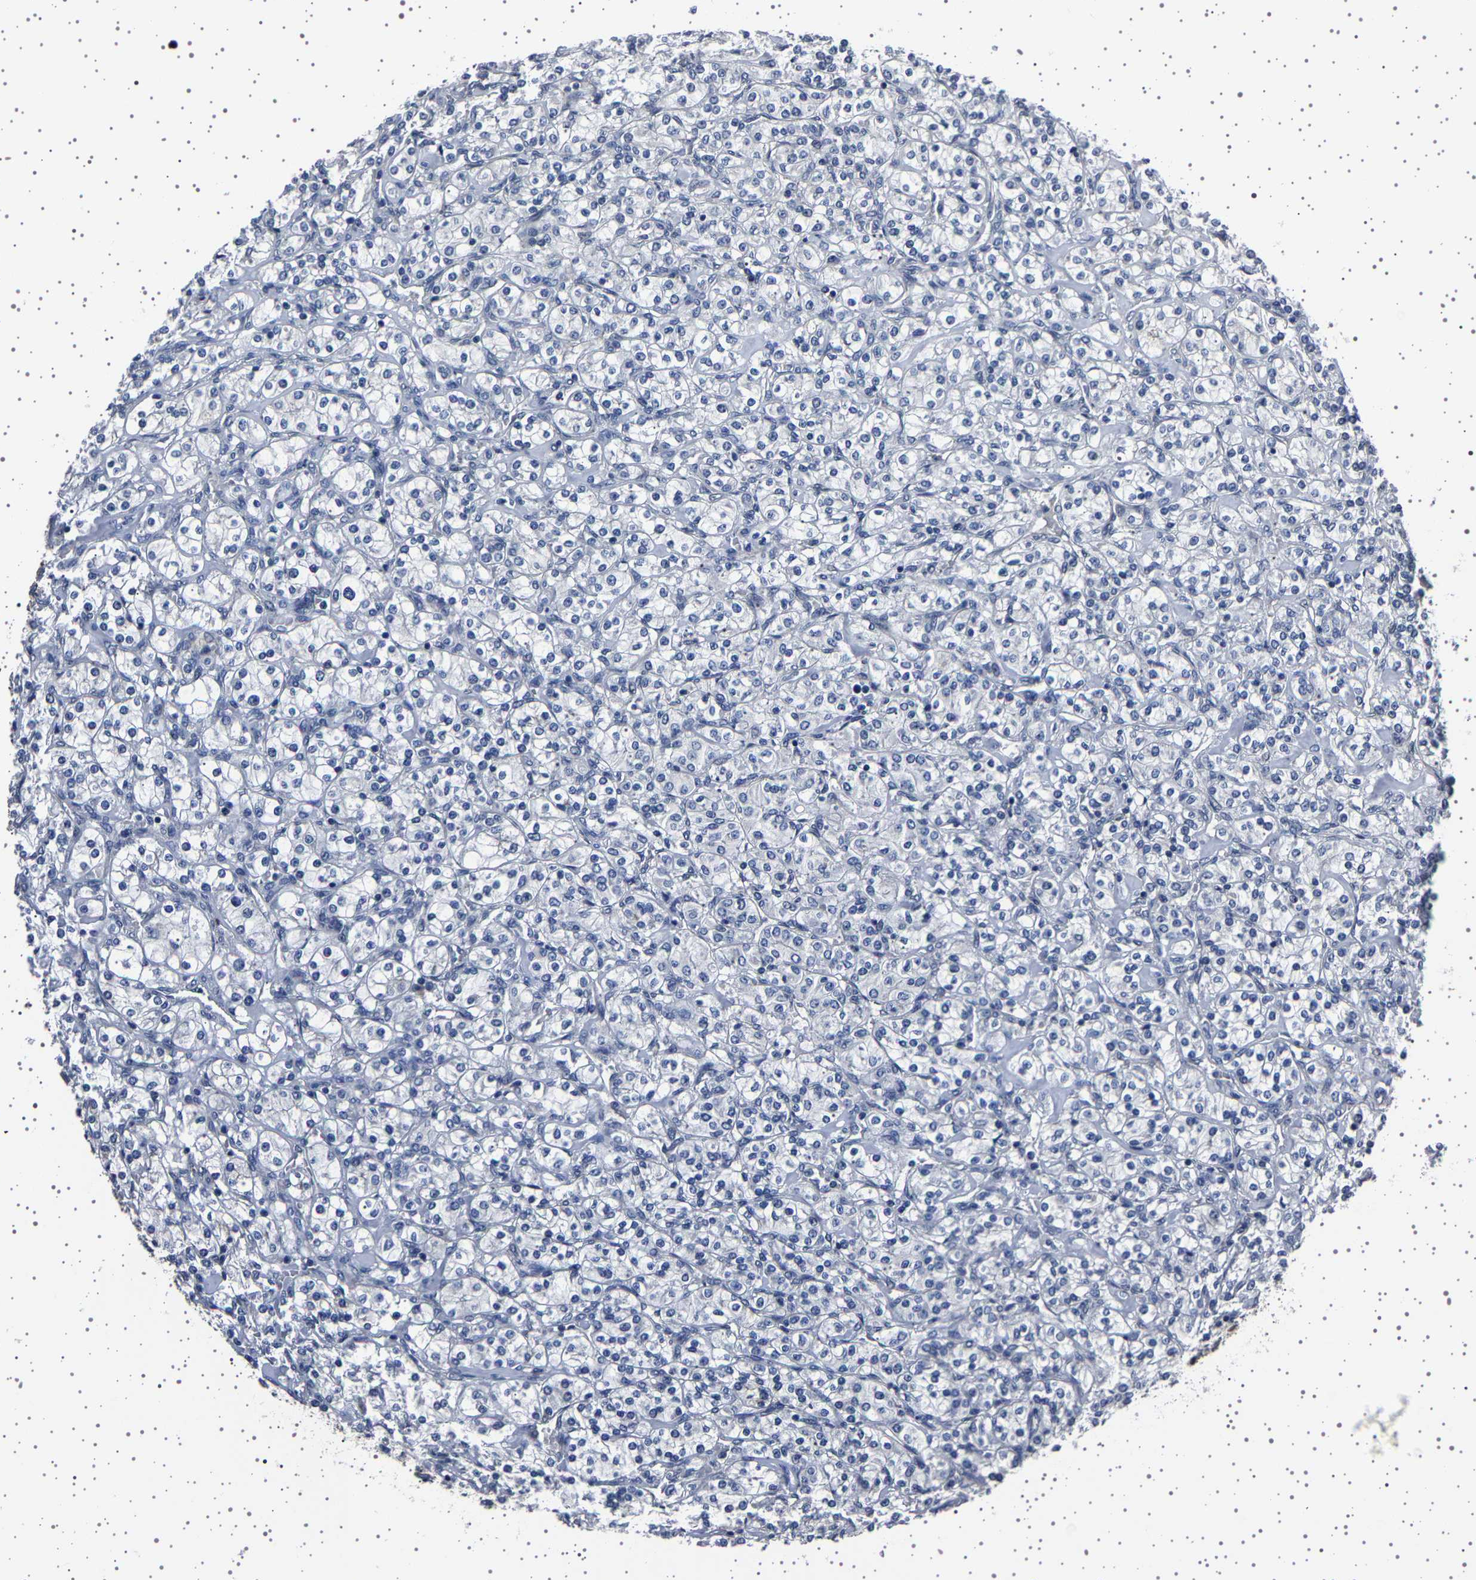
{"staining": {"intensity": "negative", "quantity": "none", "location": "none"}, "tissue": "renal cancer", "cell_type": "Tumor cells", "image_type": "cancer", "snomed": [{"axis": "morphology", "description": "Adenocarcinoma, NOS"}, {"axis": "topography", "description": "Kidney"}], "caption": "This micrograph is of renal cancer (adenocarcinoma) stained with immunohistochemistry to label a protein in brown with the nuclei are counter-stained blue. There is no staining in tumor cells.", "gene": "IL10RB", "patient": {"sex": "male", "age": 77}}